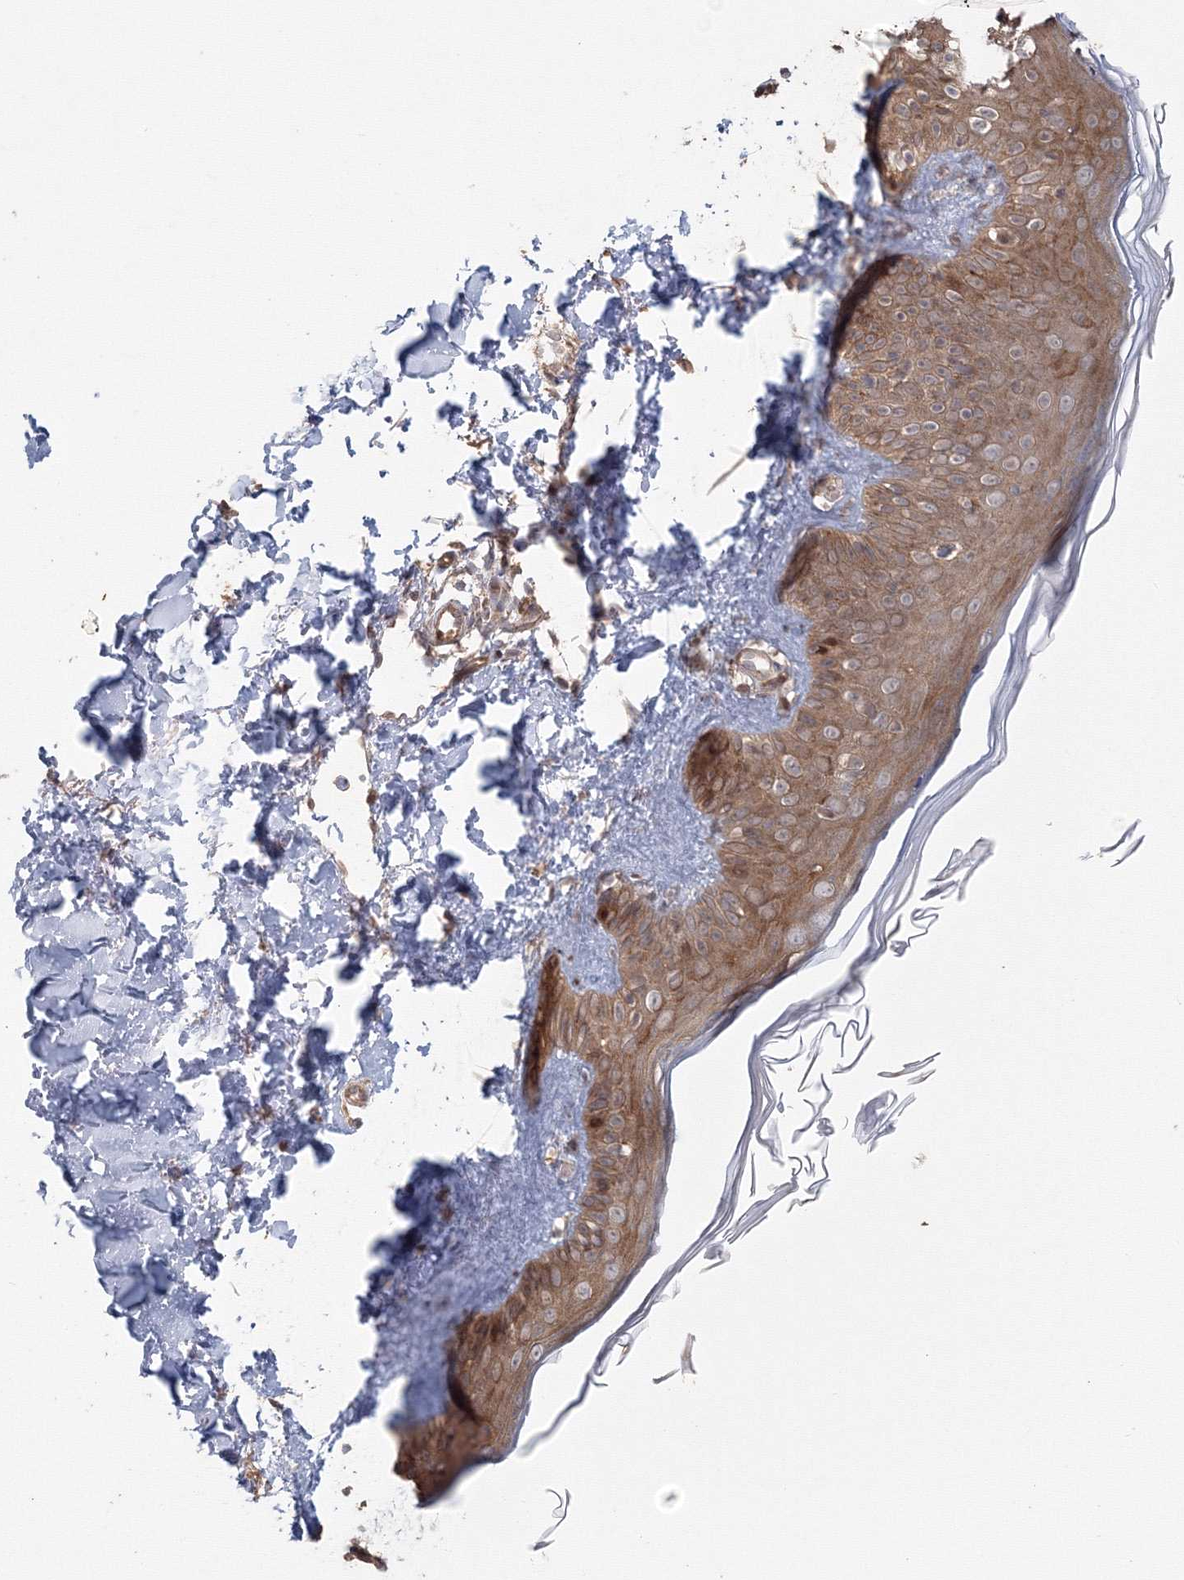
{"staining": {"intensity": "negative", "quantity": "none", "location": "none"}, "tissue": "skin", "cell_type": "Fibroblasts", "image_type": "normal", "snomed": [{"axis": "morphology", "description": "Normal tissue, NOS"}, {"axis": "topography", "description": "Skin"}], "caption": "Fibroblasts are negative for protein expression in benign human skin. Brightfield microscopy of immunohistochemistry stained with DAB (3,3'-diaminobenzidine) (brown) and hematoxylin (blue), captured at high magnification.", "gene": "TACC2", "patient": {"sex": "male", "age": 52}}